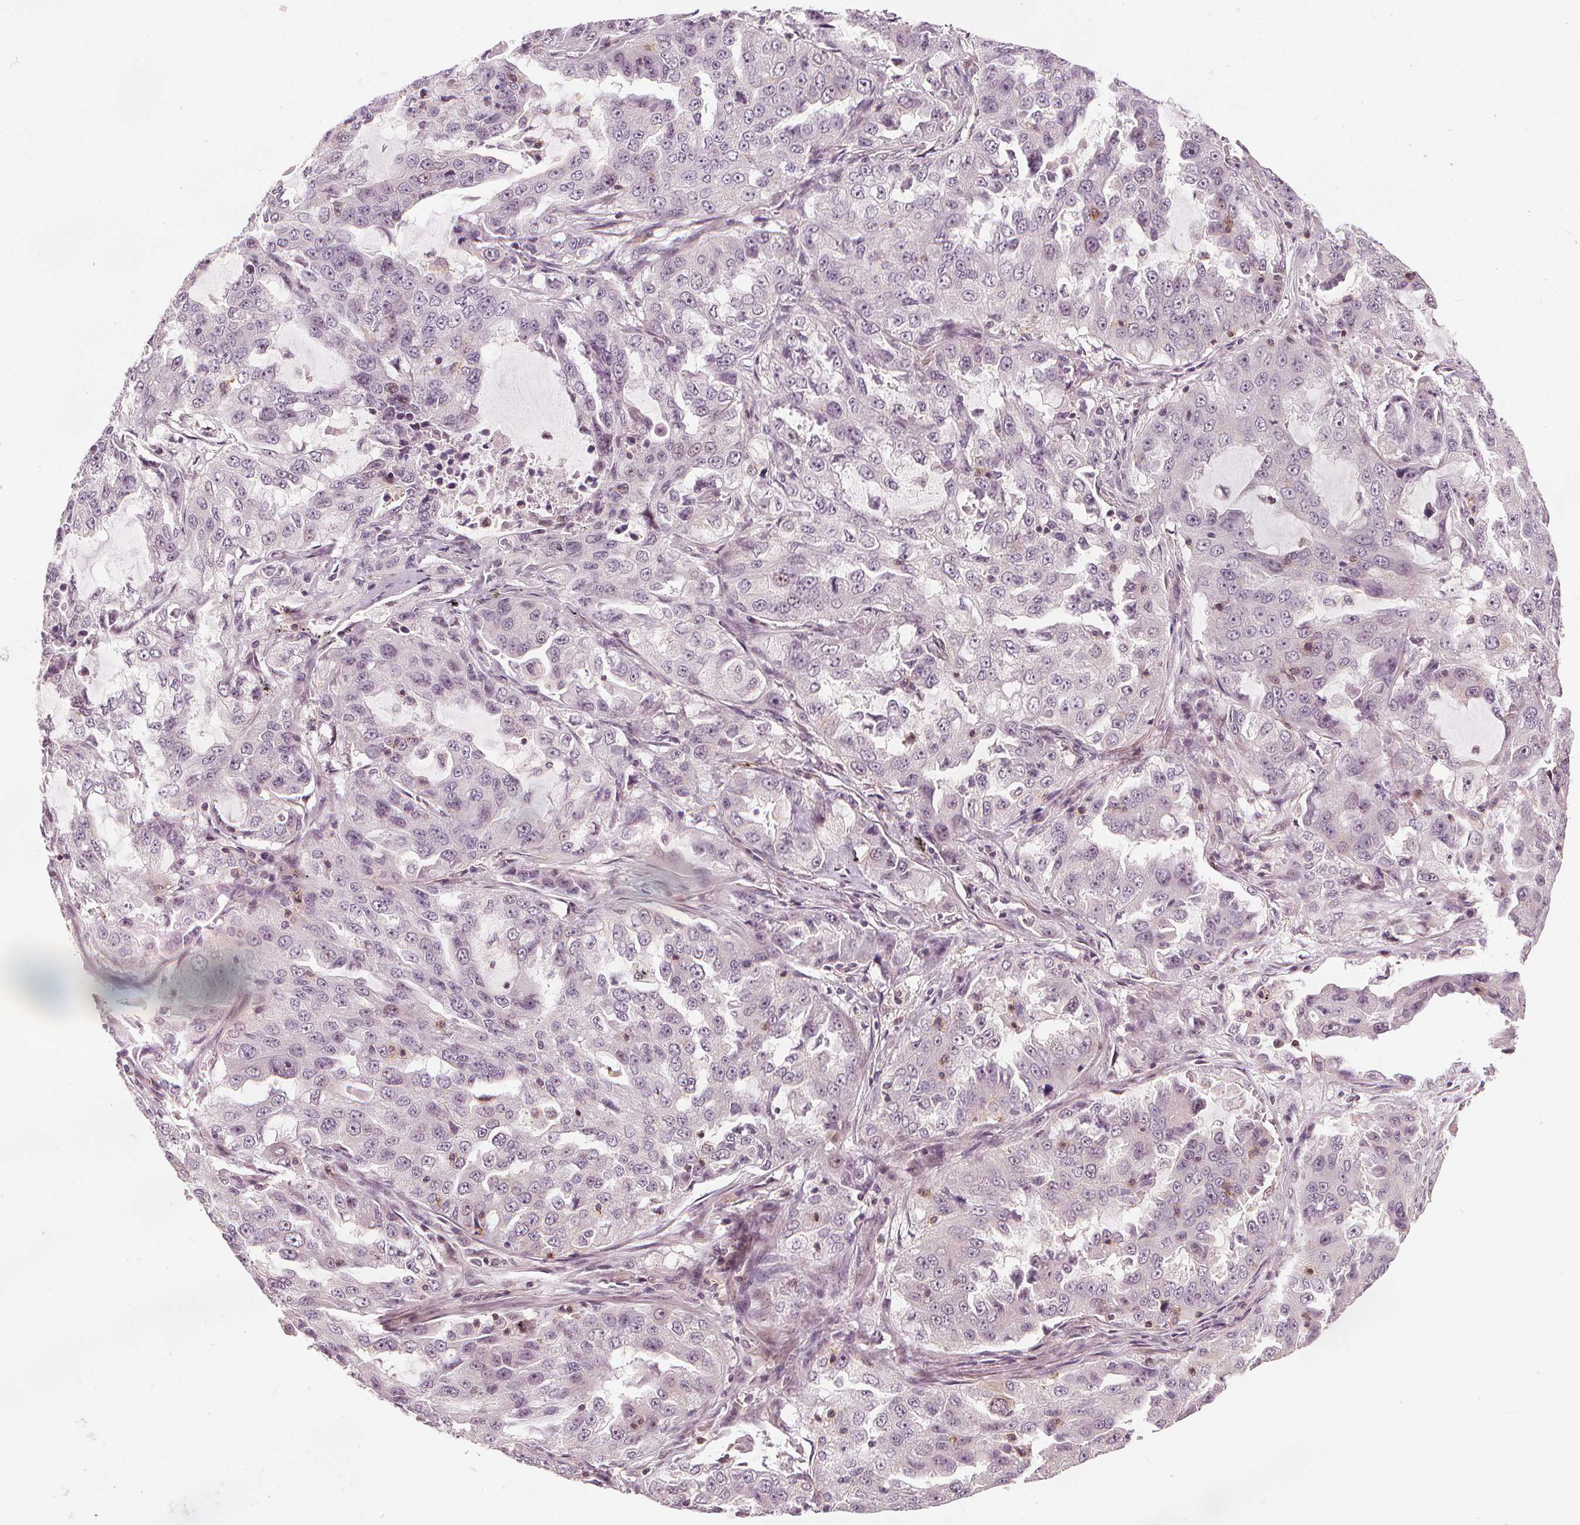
{"staining": {"intensity": "negative", "quantity": "none", "location": "none"}, "tissue": "lung cancer", "cell_type": "Tumor cells", "image_type": "cancer", "snomed": [{"axis": "morphology", "description": "Adenocarcinoma, NOS"}, {"axis": "topography", "description": "Lung"}], "caption": "Immunohistochemistry (IHC) micrograph of neoplastic tissue: human lung cancer stained with DAB reveals no significant protein expression in tumor cells.", "gene": "SLC34A1", "patient": {"sex": "female", "age": 61}}